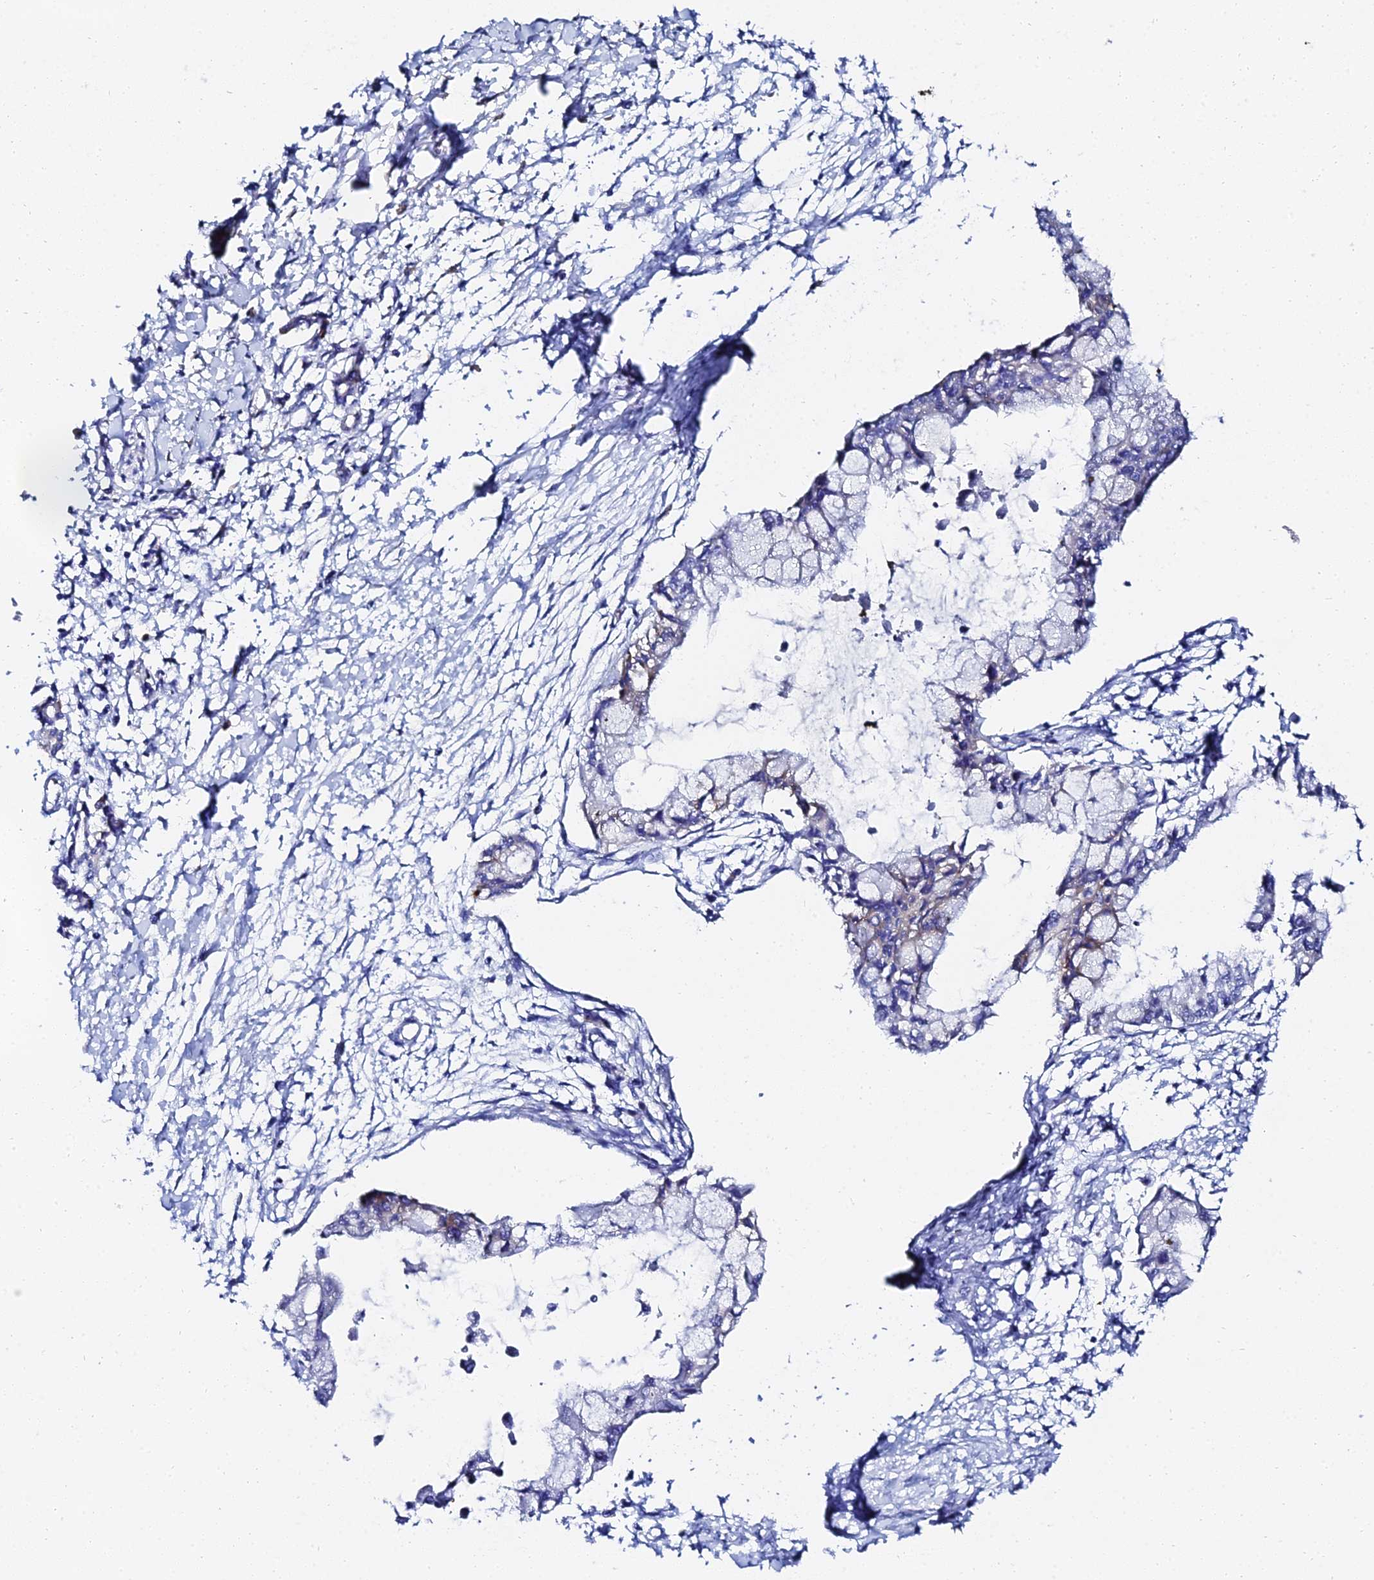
{"staining": {"intensity": "weak", "quantity": "<25%", "location": "cytoplasmic/membranous"}, "tissue": "pancreatic cancer", "cell_type": "Tumor cells", "image_type": "cancer", "snomed": [{"axis": "morphology", "description": "Adenocarcinoma, NOS"}, {"axis": "topography", "description": "Pancreas"}], "caption": "IHC histopathology image of neoplastic tissue: human pancreatic cancer (adenocarcinoma) stained with DAB (3,3'-diaminobenzidine) demonstrates no significant protein expression in tumor cells.", "gene": "PTTG1", "patient": {"sex": "male", "age": 48}}